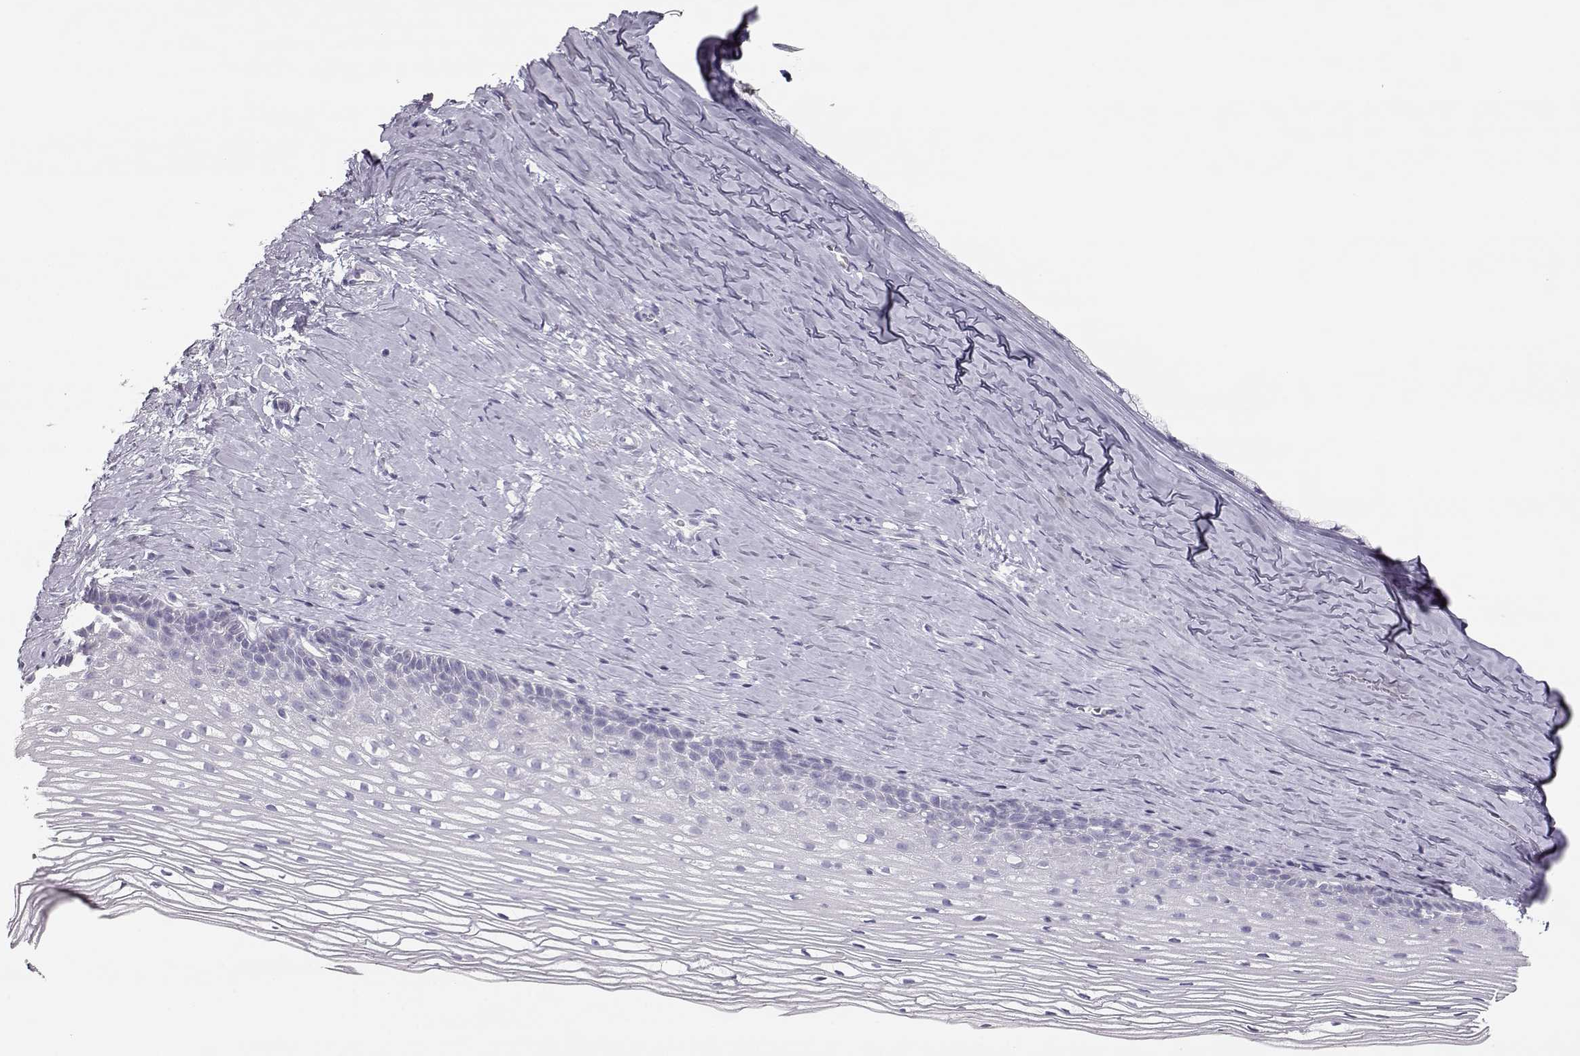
{"staining": {"intensity": "negative", "quantity": "none", "location": "none"}, "tissue": "cervix", "cell_type": "Squamous epithelial cells", "image_type": "normal", "snomed": [{"axis": "morphology", "description": "Normal tissue, NOS"}, {"axis": "topography", "description": "Cervix"}], "caption": "High power microscopy micrograph of an immunohistochemistry (IHC) histopathology image of benign cervix, revealing no significant expression in squamous epithelial cells. (DAB immunohistochemistry visualized using brightfield microscopy, high magnification).", "gene": "LEPR", "patient": {"sex": "female", "age": 40}}